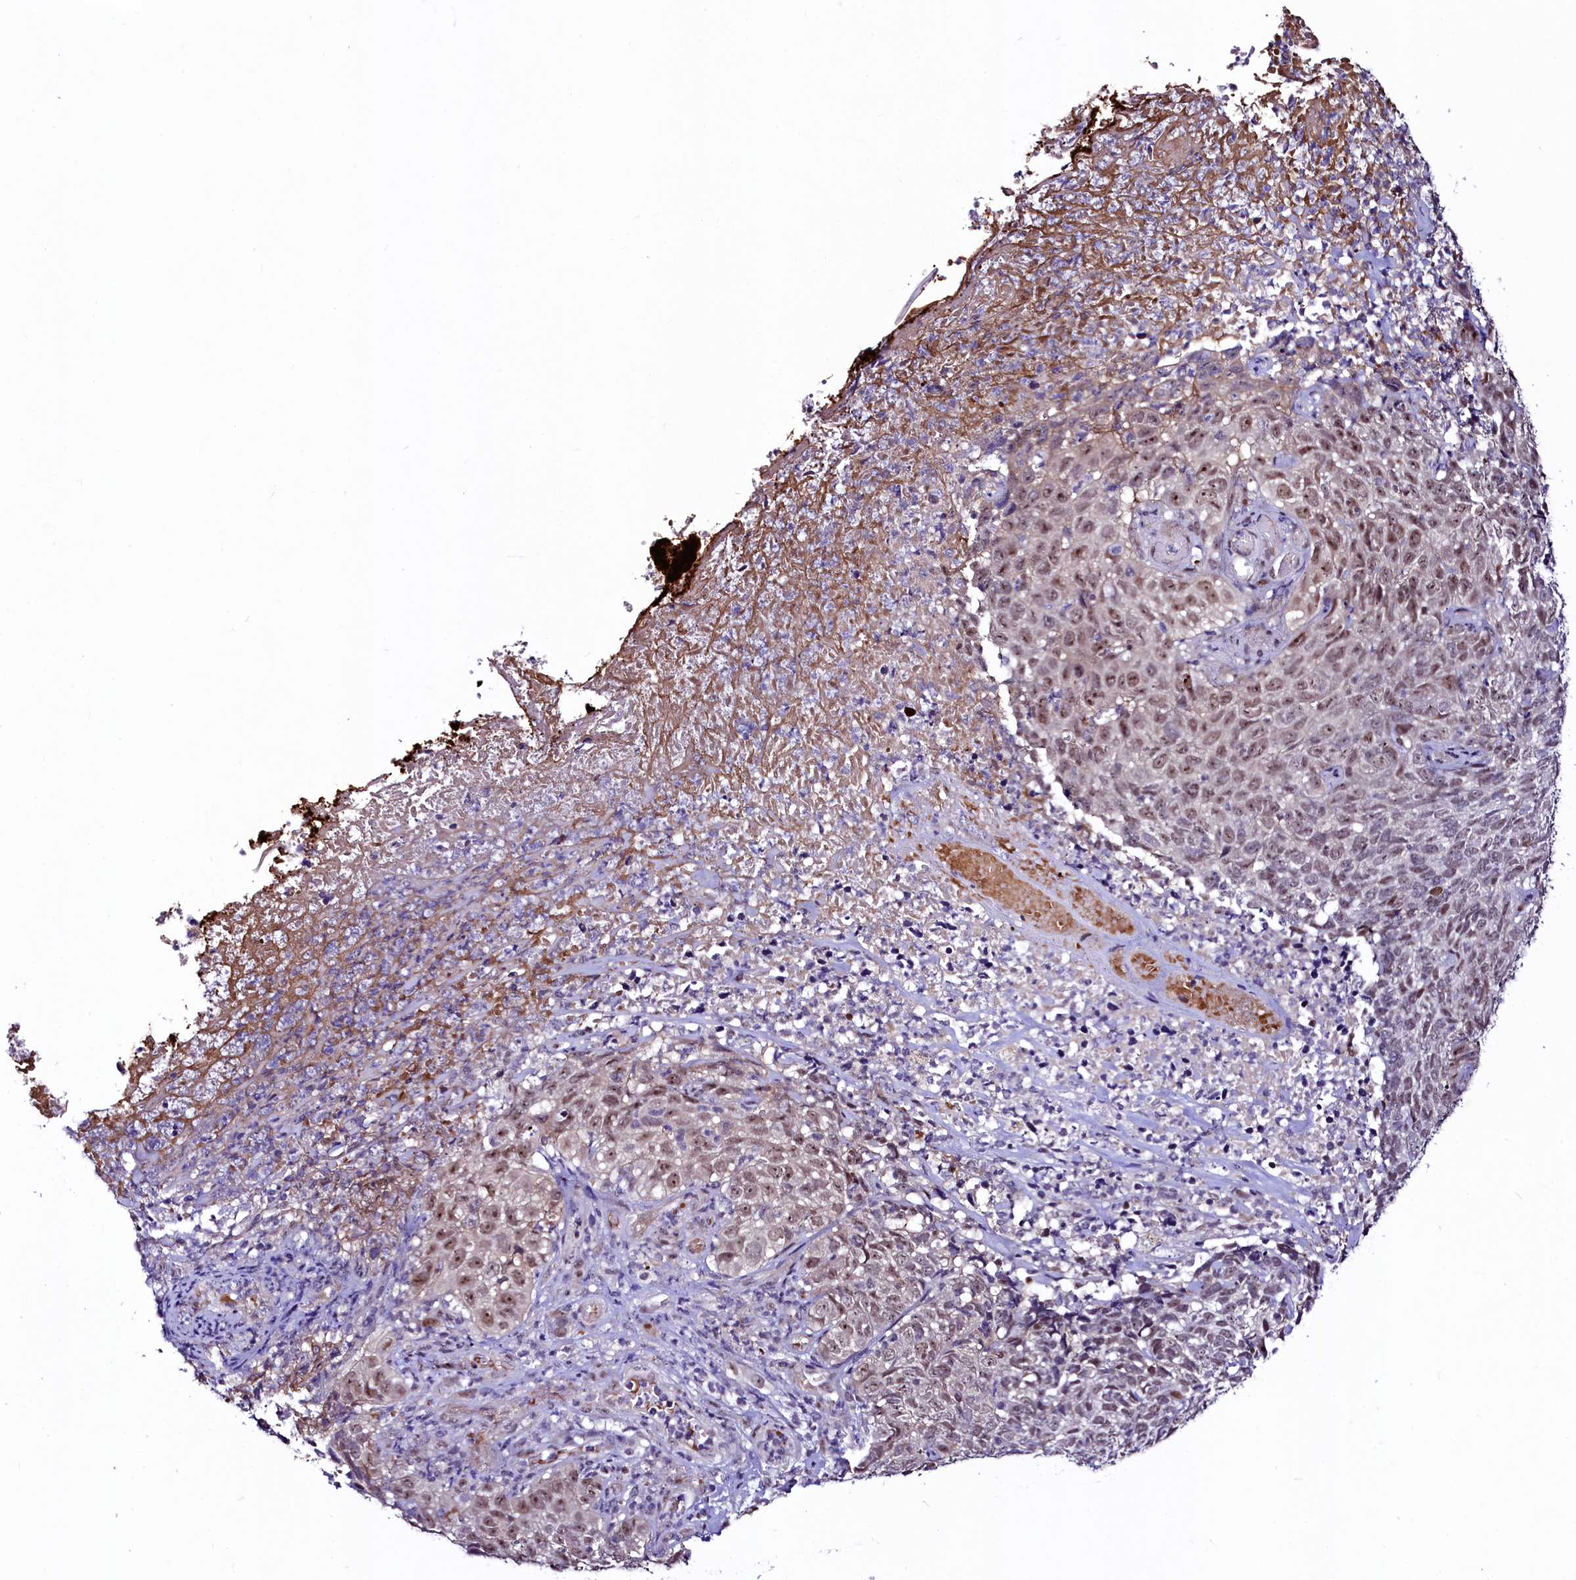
{"staining": {"intensity": "moderate", "quantity": "25%-75%", "location": "nuclear"}, "tissue": "skin cancer", "cell_type": "Tumor cells", "image_type": "cancer", "snomed": [{"axis": "morphology", "description": "Basal cell carcinoma"}, {"axis": "topography", "description": "Skin"}], "caption": "Brown immunohistochemical staining in skin cancer (basal cell carcinoma) reveals moderate nuclear positivity in about 25%-75% of tumor cells. The protein of interest is stained brown, and the nuclei are stained in blue (DAB (3,3'-diaminobenzidine) IHC with brightfield microscopy, high magnification).", "gene": "LEUTX", "patient": {"sex": "female", "age": 84}}